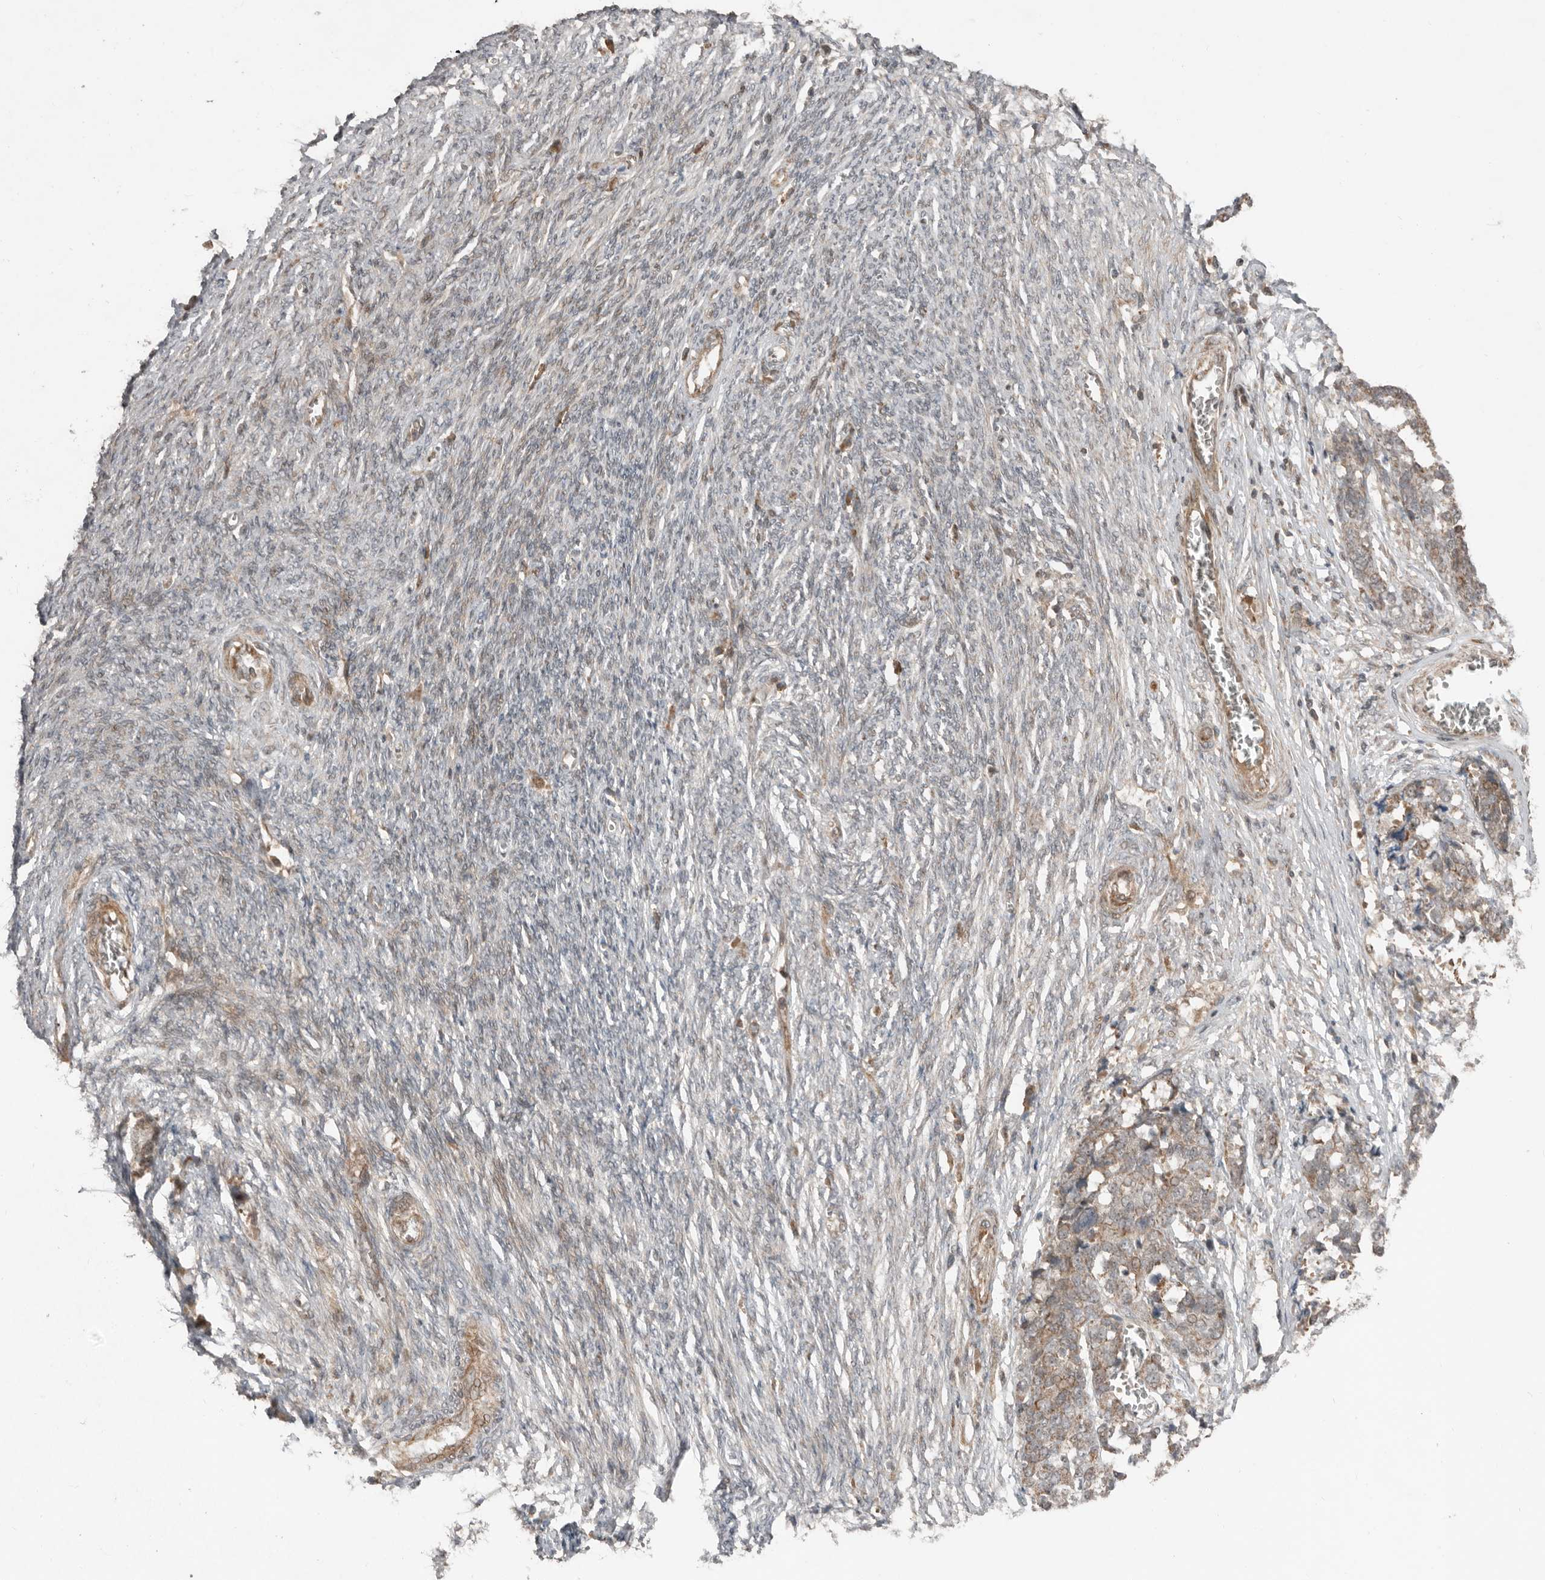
{"staining": {"intensity": "moderate", "quantity": ">75%", "location": "cytoplasmic/membranous"}, "tissue": "ovarian cancer", "cell_type": "Tumor cells", "image_type": "cancer", "snomed": [{"axis": "morphology", "description": "Cystadenocarcinoma, serous, NOS"}, {"axis": "topography", "description": "Ovary"}], "caption": "Ovarian serous cystadenocarcinoma stained with a brown dye displays moderate cytoplasmic/membranous positive staining in approximately >75% of tumor cells.", "gene": "SLC6A7", "patient": {"sex": "female", "age": 44}}